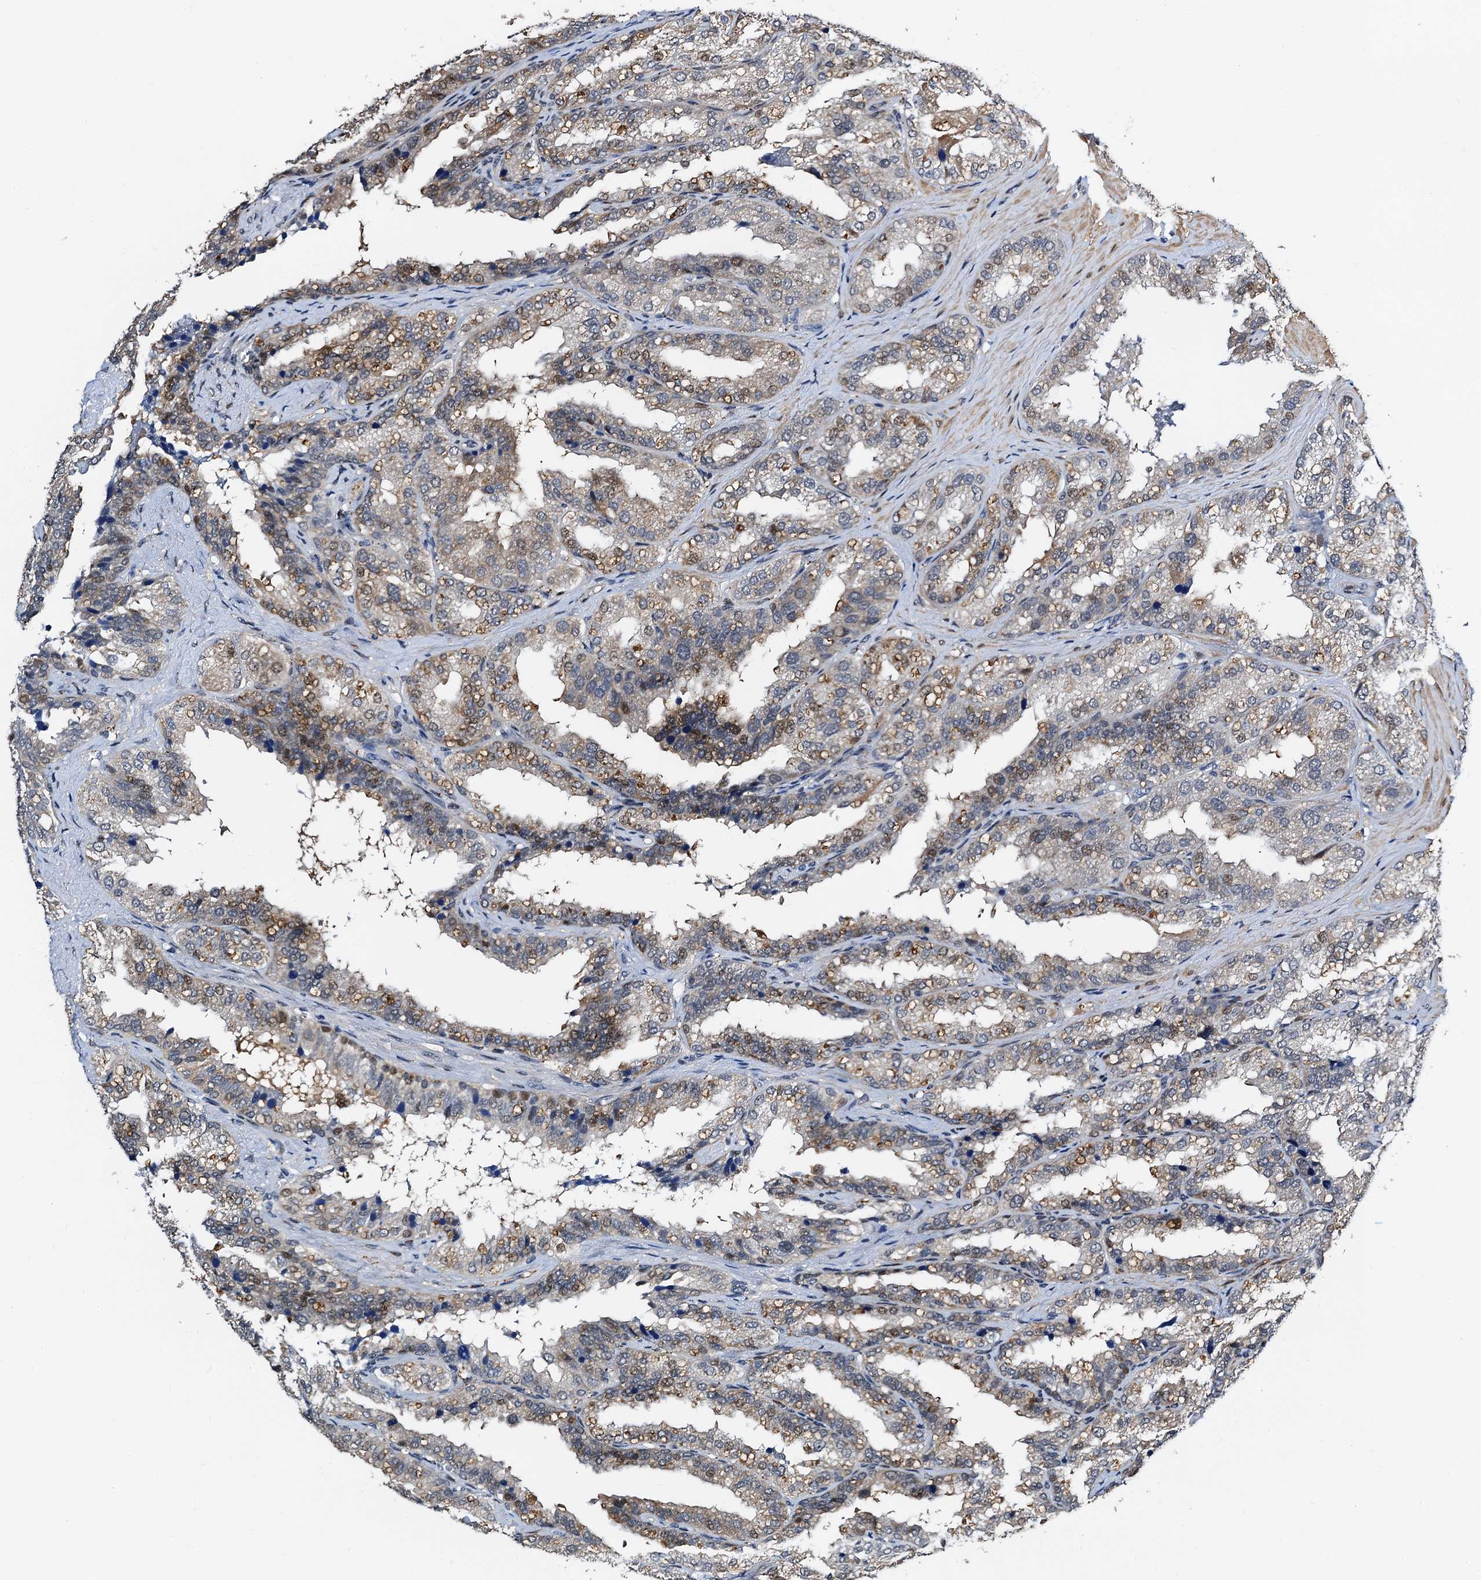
{"staining": {"intensity": "weak", "quantity": "25%-75%", "location": "cytoplasmic/membranous,nuclear"}, "tissue": "seminal vesicle", "cell_type": "Glandular cells", "image_type": "normal", "snomed": [{"axis": "morphology", "description": "Normal tissue, NOS"}, {"axis": "topography", "description": "Prostate"}, {"axis": "topography", "description": "Seminal veicle"}], "caption": "Immunohistochemical staining of benign human seminal vesicle demonstrates weak cytoplasmic/membranous,nuclear protein positivity in approximately 25%-75% of glandular cells. (DAB (3,3'-diaminobenzidine) IHC, brown staining for protein, blue staining for nuclei).", "gene": "FAM222A", "patient": {"sex": "male", "age": 51}}